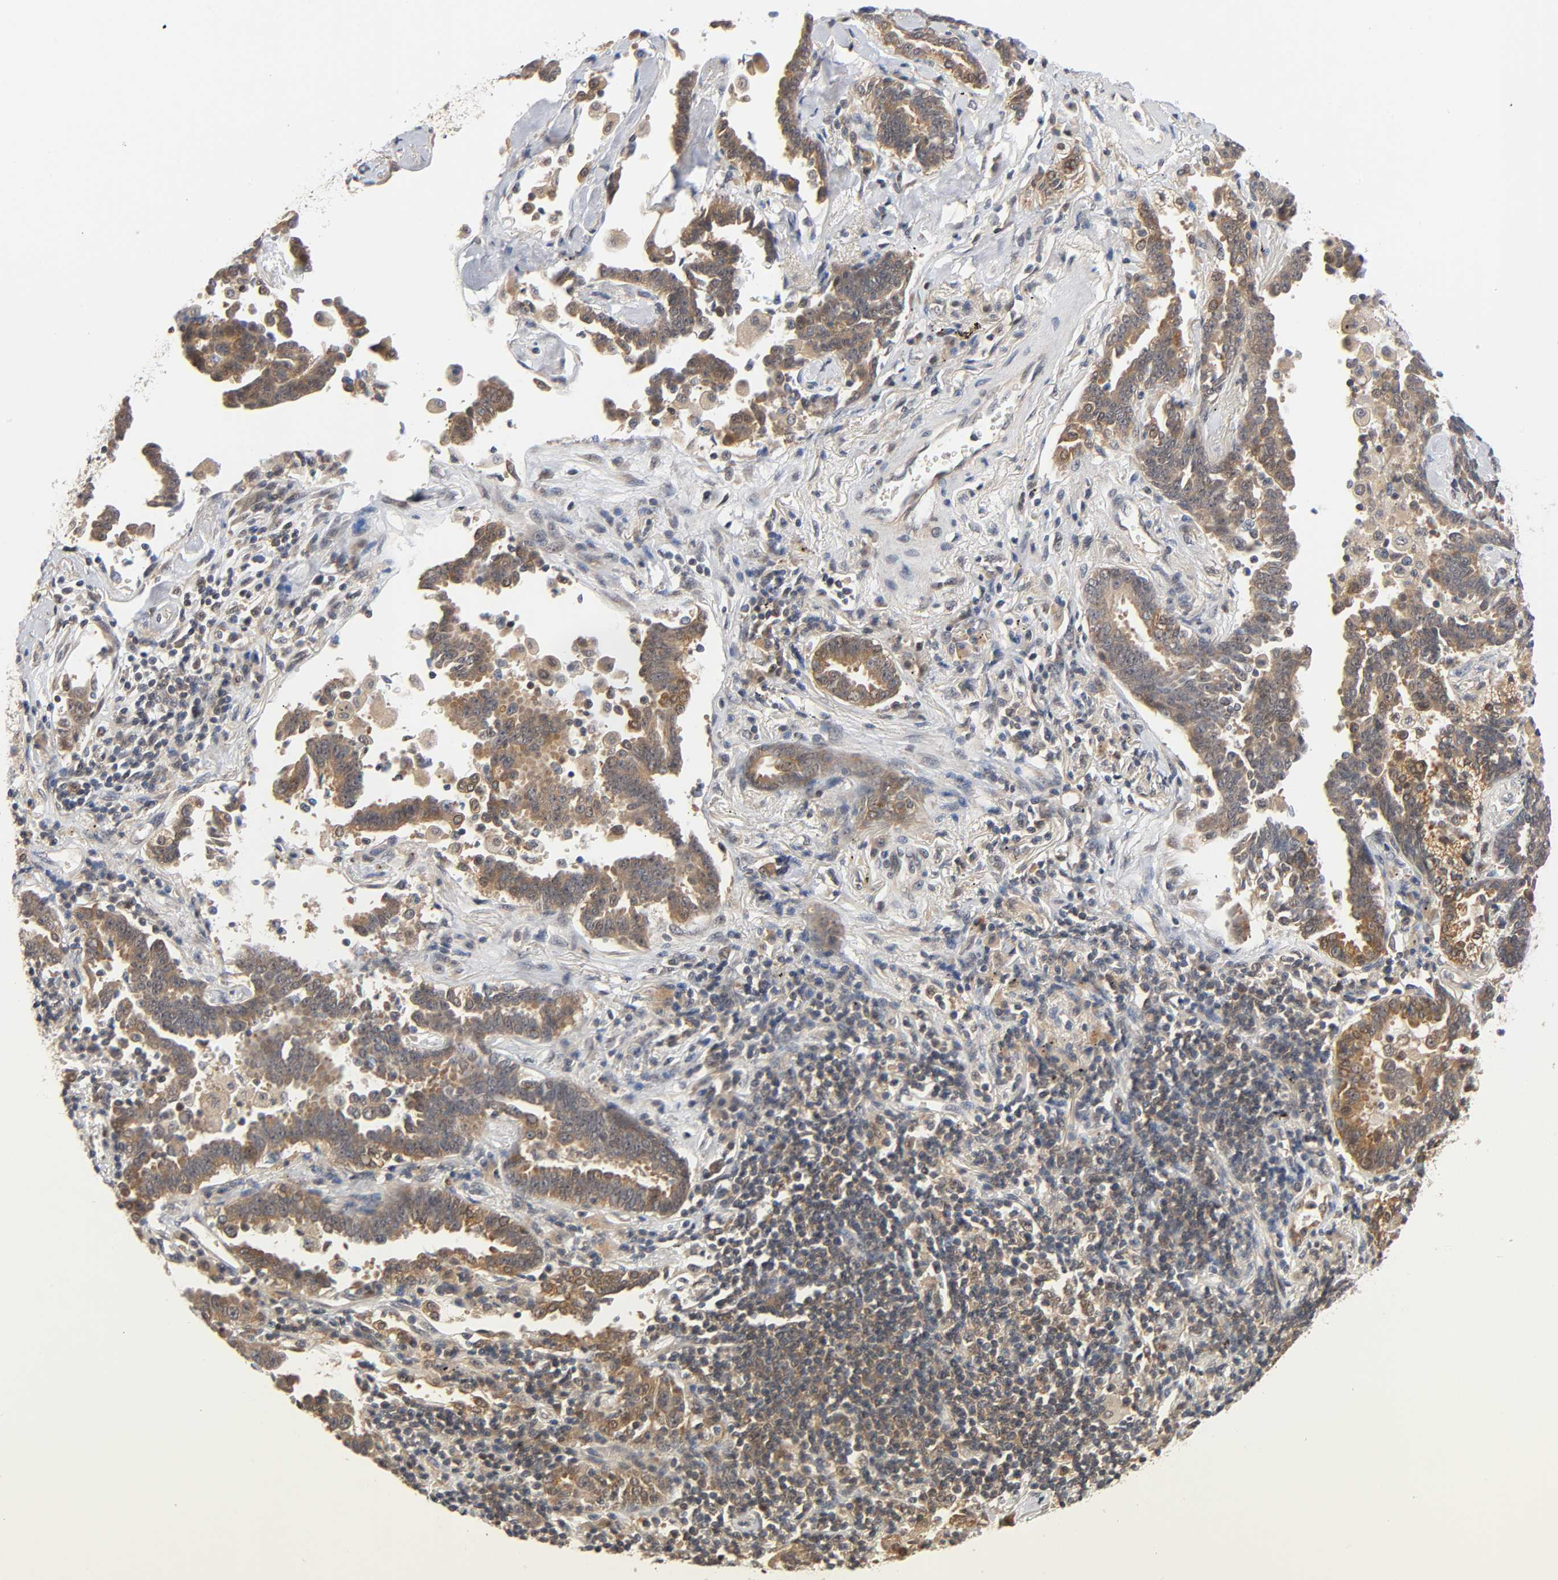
{"staining": {"intensity": "moderate", "quantity": ">75%", "location": "cytoplasmic/membranous"}, "tissue": "lung cancer", "cell_type": "Tumor cells", "image_type": "cancer", "snomed": [{"axis": "morphology", "description": "Adenocarcinoma, NOS"}, {"axis": "topography", "description": "Lung"}], "caption": "Tumor cells reveal medium levels of moderate cytoplasmic/membranous expression in about >75% of cells in adenocarcinoma (lung).", "gene": "PRKAB1", "patient": {"sex": "female", "age": 64}}